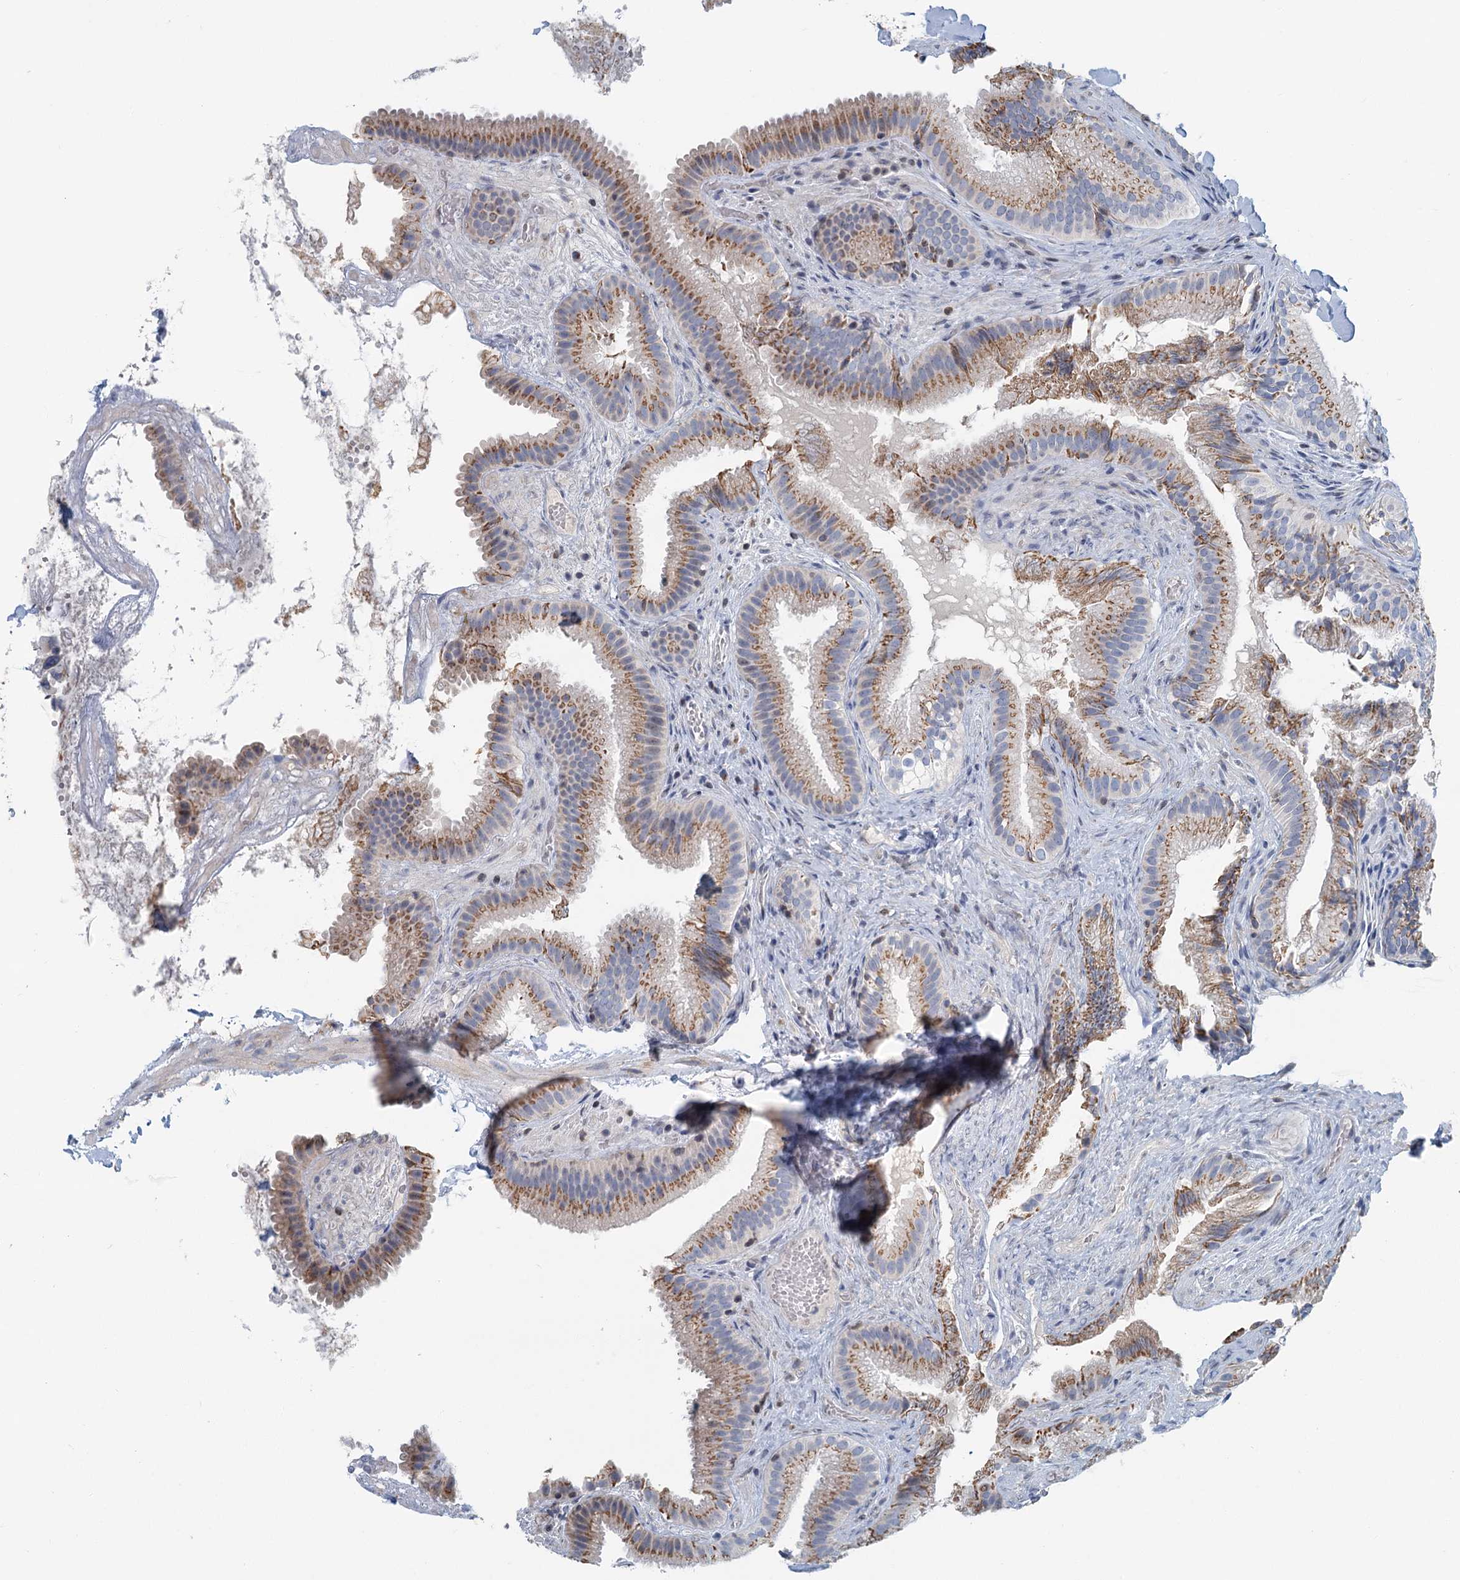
{"staining": {"intensity": "moderate", "quantity": ">75%", "location": "cytoplasmic/membranous"}, "tissue": "gallbladder", "cell_type": "Glandular cells", "image_type": "normal", "snomed": [{"axis": "morphology", "description": "Normal tissue, NOS"}, {"axis": "topography", "description": "Gallbladder"}], "caption": "Moderate cytoplasmic/membranous staining is present in approximately >75% of glandular cells in normal gallbladder. (brown staining indicates protein expression, while blue staining denotes nuclei).", "gene": "ZNF527", "patient": {"sex": "female", "age": 30}}